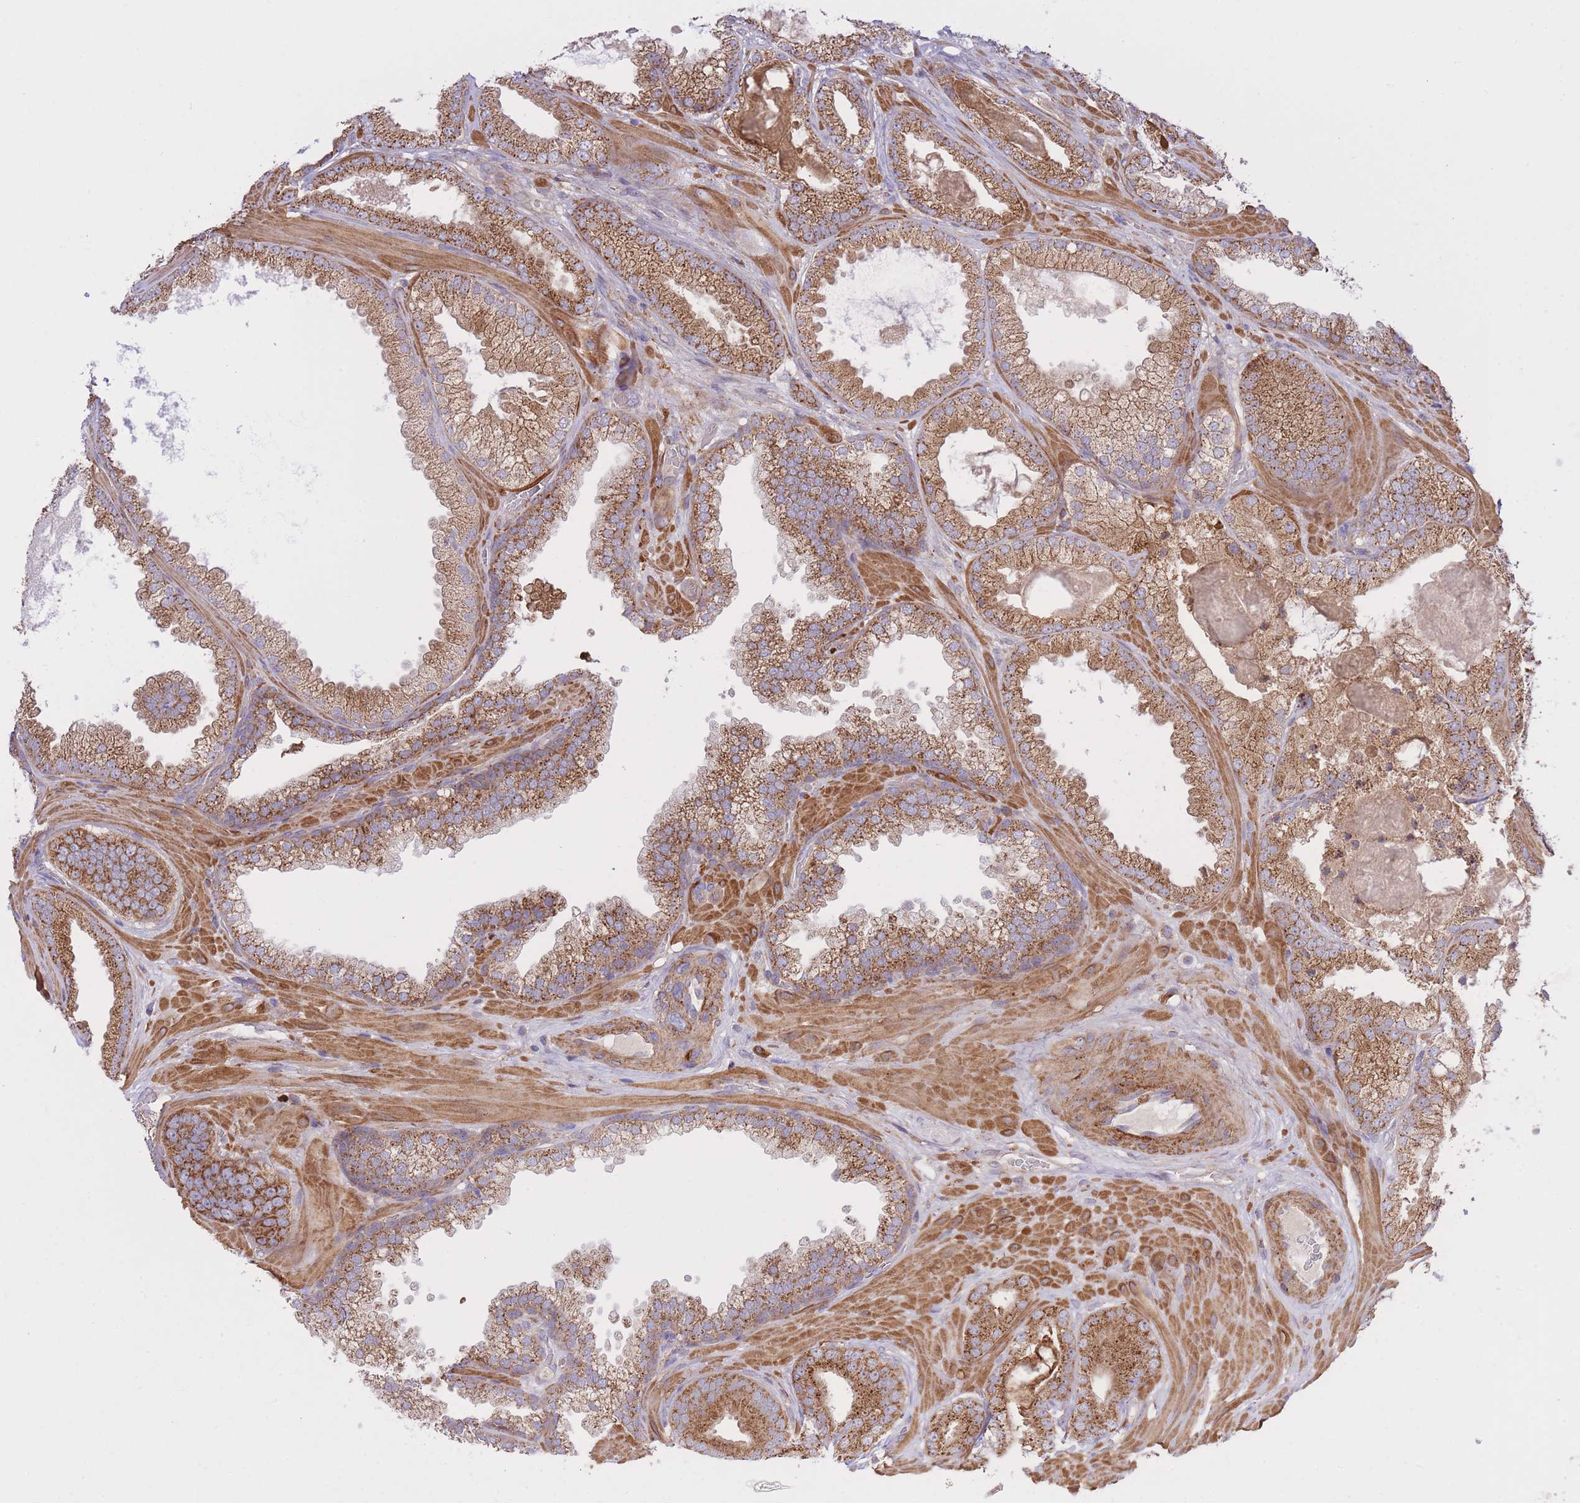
{"staining": {"intensity": "moderate", "quantity": ">75%", "location": "cytoplasmic/membranous"}, "tissue": "prostate cancer", "cell_type": "Tumor cells", "image_type": "cancer", "snomed": [{"axis": "morphology", "description": "Adenocarcinoma, Low grade"}, {"axis": "topography", "description": "Prostate"}], "caption": "A high-resolution histopathology image shows immunohistochemistry staining of prostate cancer, which exhibits moderate cytoplasmic/membranous expression in about >75% of tumor cells. (DAB = brown stain, brightfield microscopy at high magnification).", "gene": "ATP13A2", "patient": {"sex": "male", "age": 57}}